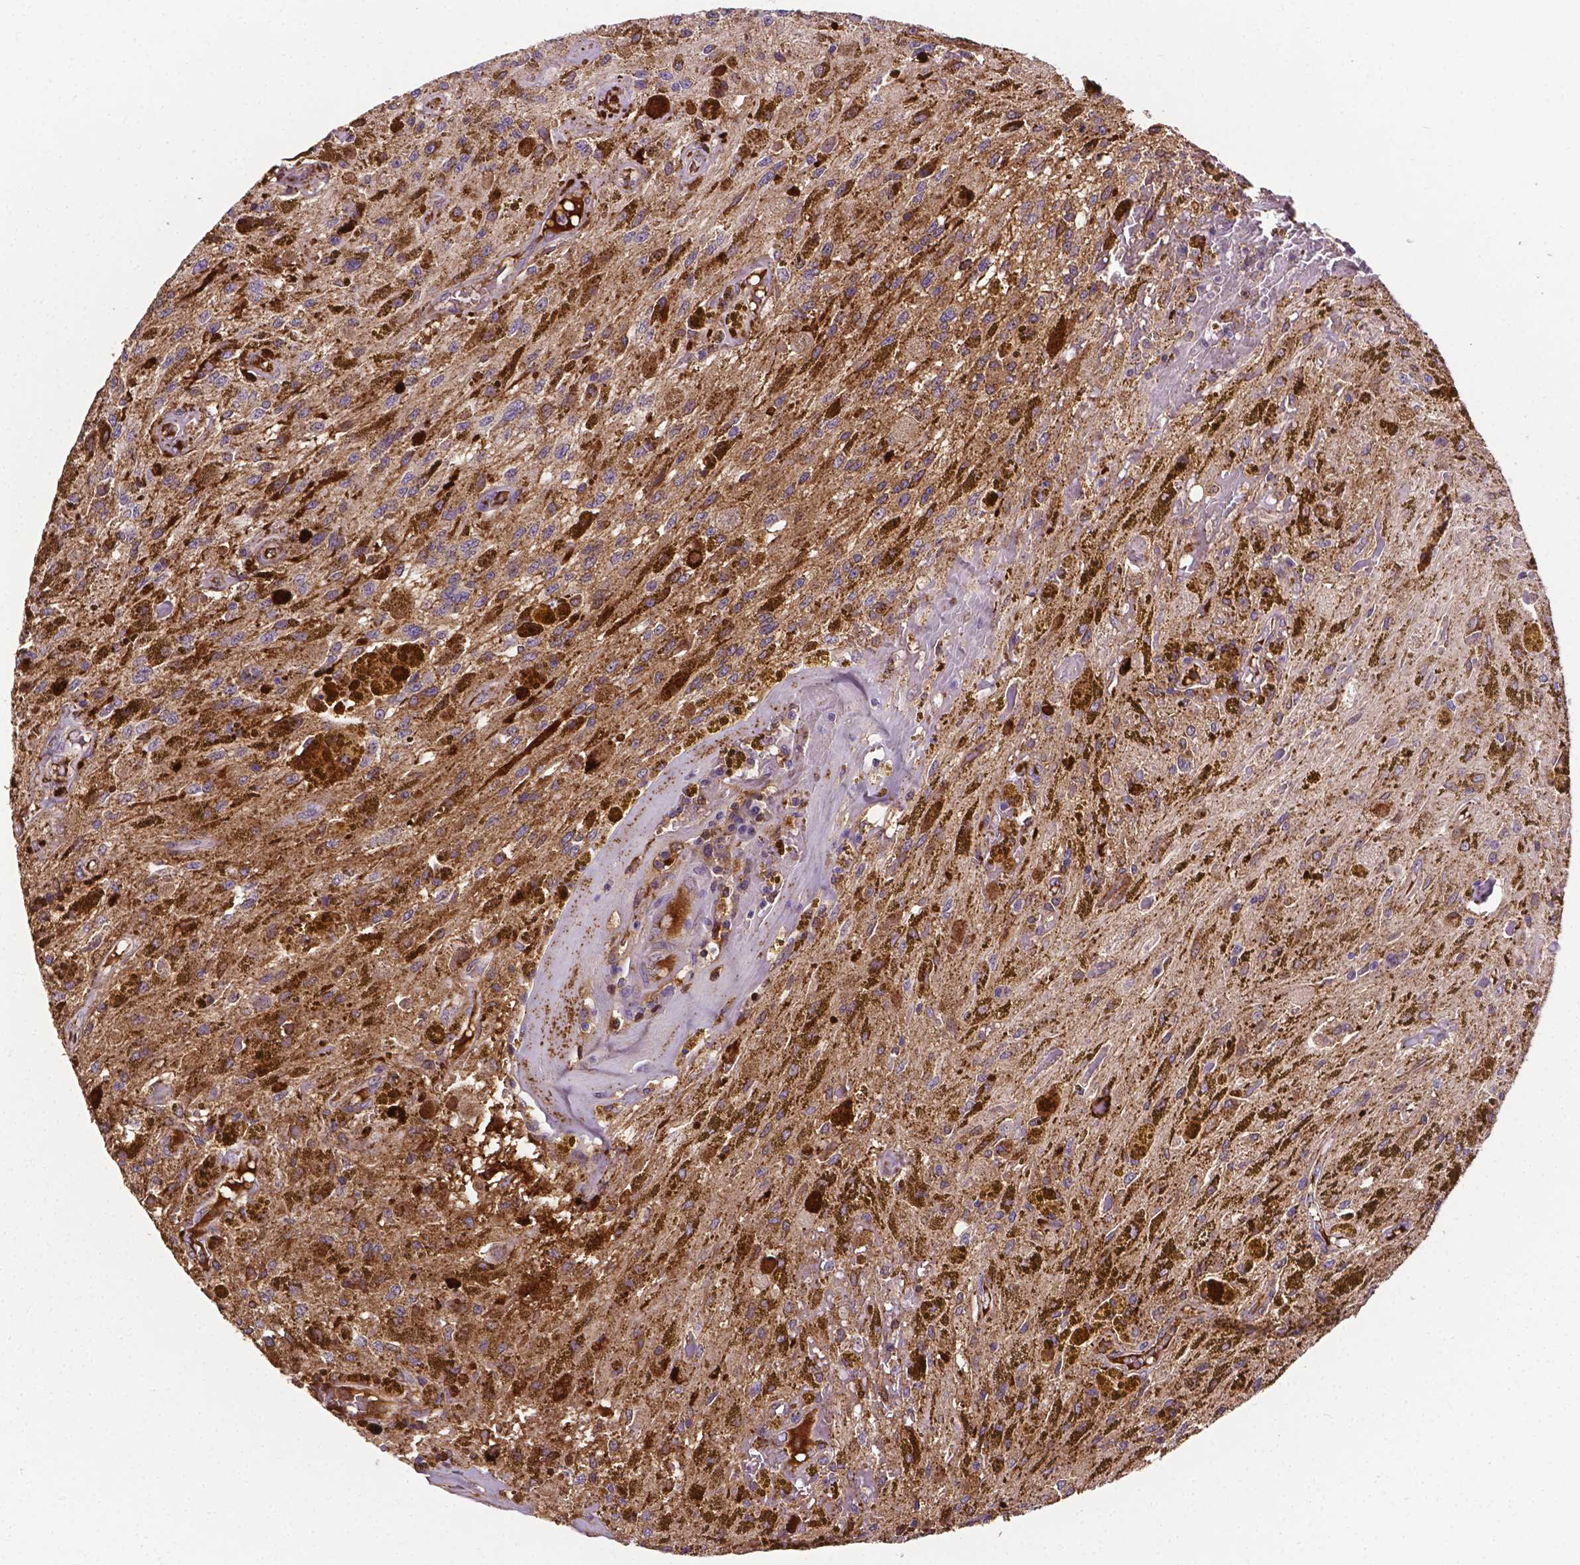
{"staining": {"intensity": "strong", "quantity": ">75%", "location": "cytoplasmic/membranous"}, "tissue": "glioma", "cell_type": "Tumor cells", "image_type": "cancer", "snomed": [{"axis": "morphology", "description": "Glioma, malignant, Low grade"}, {"axis": "topography", "description": "Cerebellum"}], "caption": "Immunohistochemistry (IHC) of glioma demonstrates high levels of strong cytoplasmic/membranous positivity in about >75% of tumor cells.", "gene": "APOE", "patient": {"sex": "female", "age": 14}}